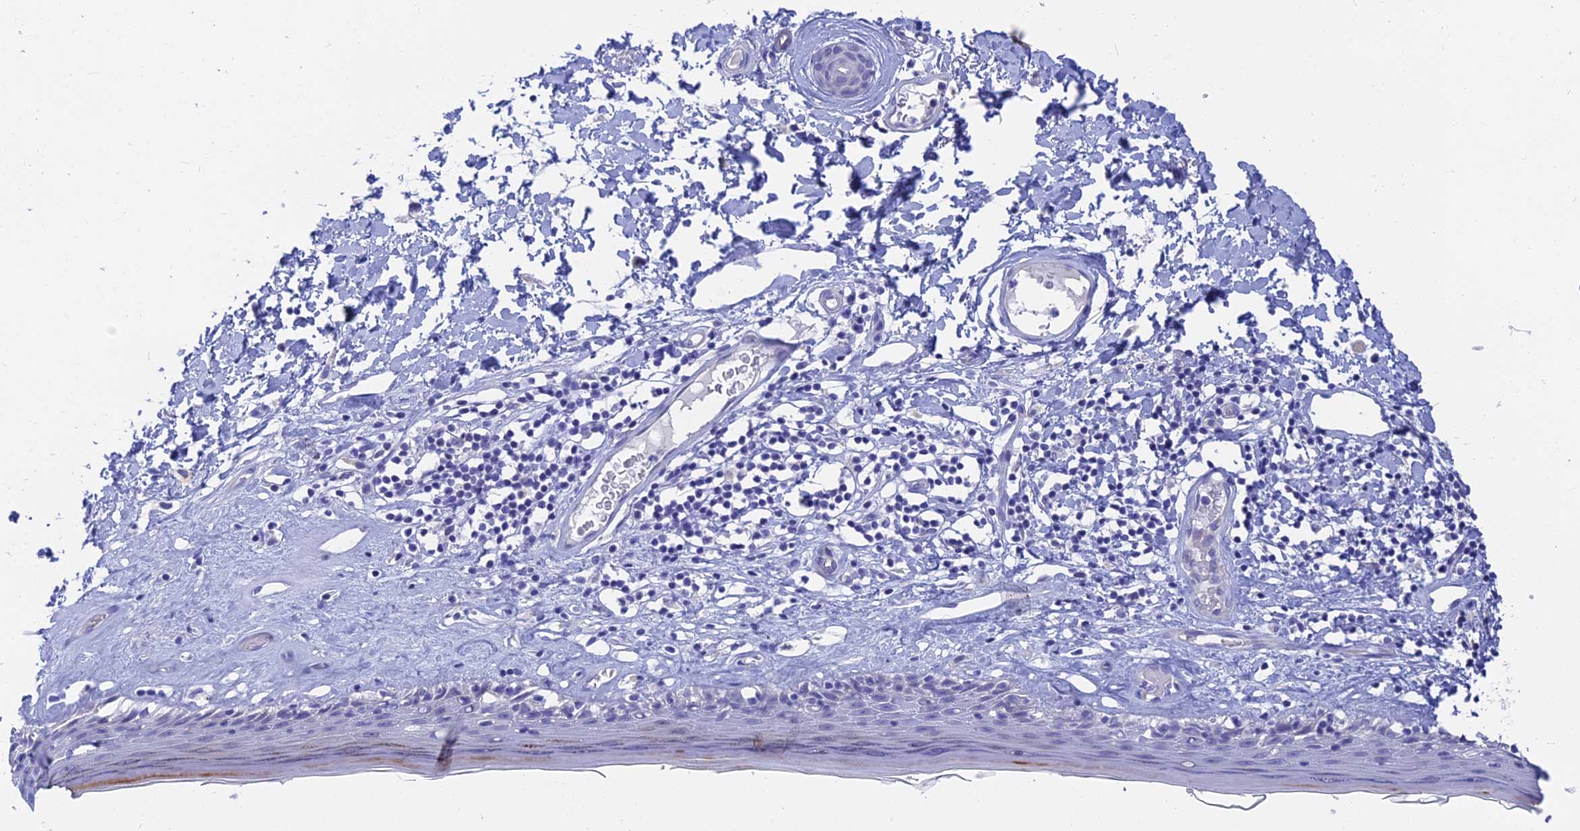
{"staining": {"intensity": "strong", "quantity": "<25%", "location": "cytoplasmic/membranous"}, "tissue": "skin", "cell_type": "Epidermal cells", "image_type": "normal", "snomed": [{"axis": "morphology", "description": "Normal tissue, NOS"}, {"axis": "topography", "description": "Adipose tissue"}, {"axis": "topography", "description": "Vascular tissue"}, {"axis": "topography", "description": "Vulva"}, {"axis": "topography", "description": "Peripheral nerve tissue"}], "caption": "This micrograph shows immunohistochemistry staining of normal human skin, with medium strong cytoplasmic/membranous staining in about <25% of epidermal cells.", "gene": "GLB1L", "patient": {"sex": "female", "age": 86}}